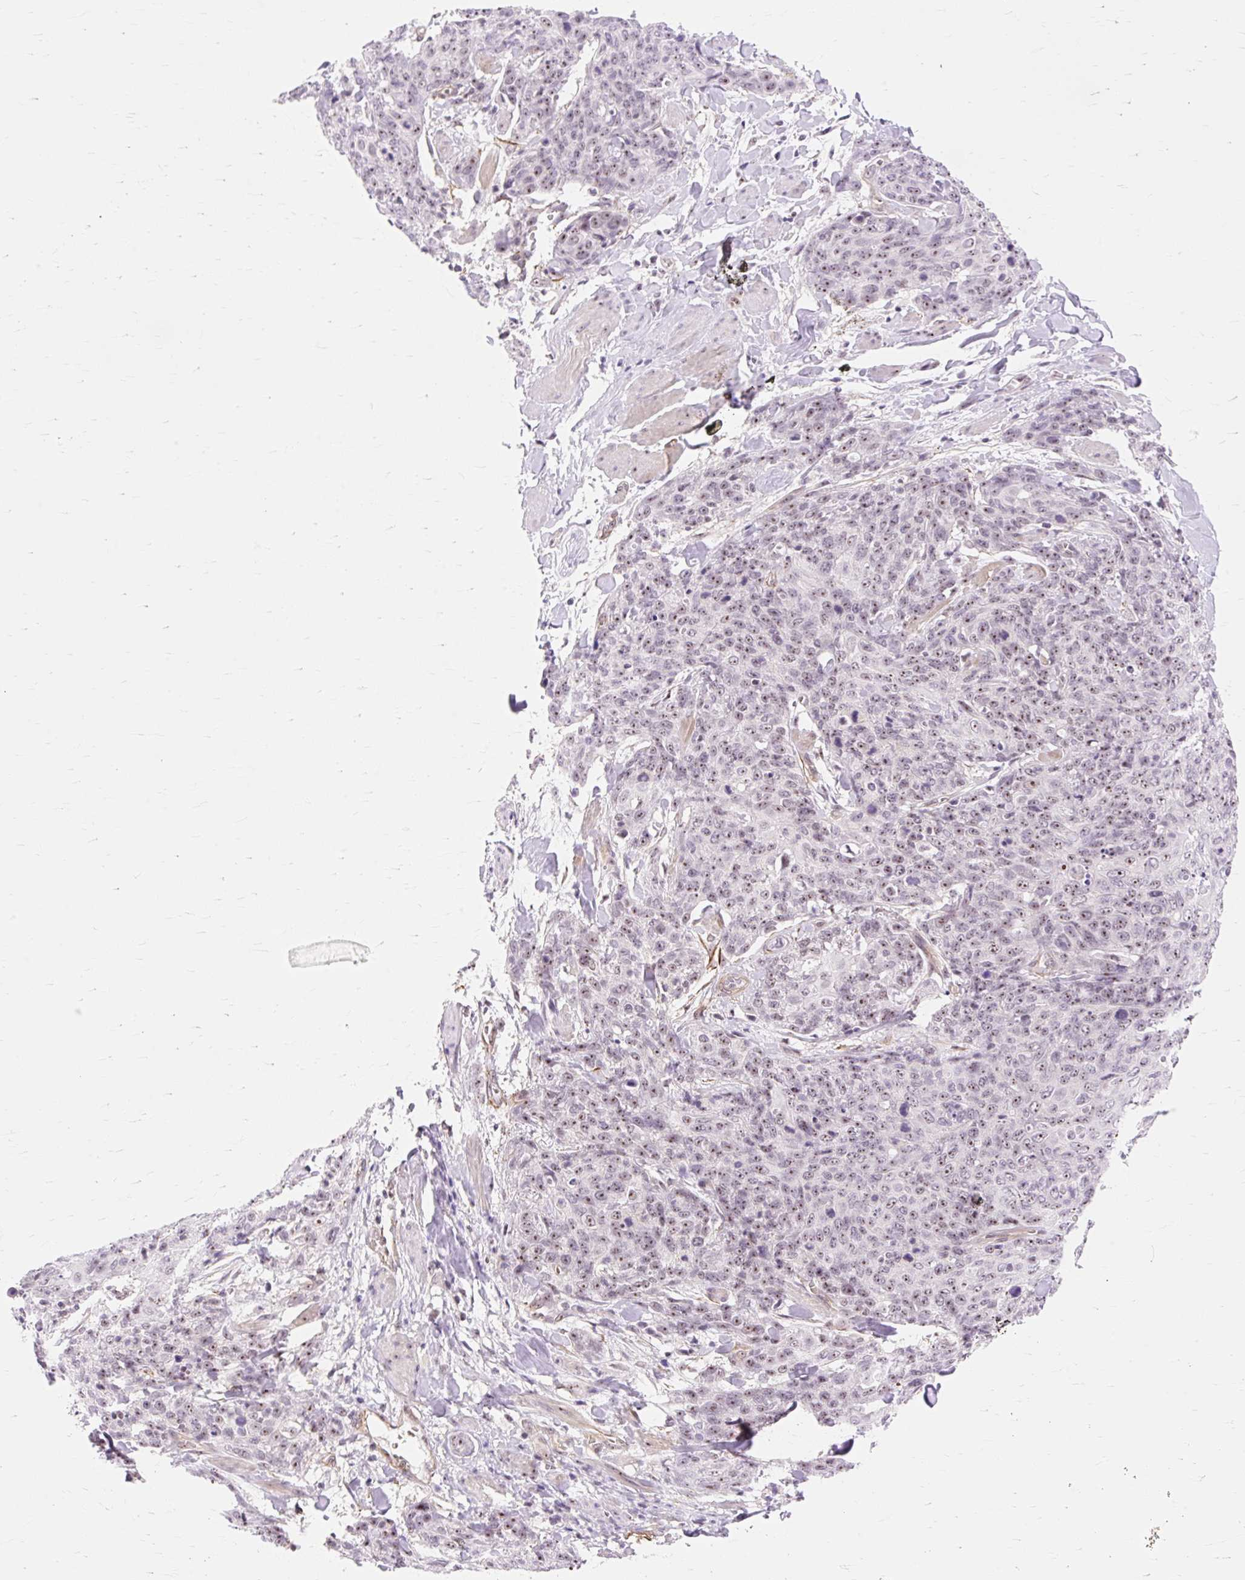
{"staining": {"intensity": "moderate", "quantity": ">75%", "location": "nuclear"}, "tissue": "skin cancer", "cell_type": "Tumor cells", "image_type": "cancer", "snomed": [{"axis": "morphology", "description": "Squamous cell carcinoma, NOS"}, {"axis": "topography", "description": "Skin"}, {"axis": "topography", "description": "Vulva"}], "caption": "DAB (3,3'-diaminobenzidine) immunohistochemical staining of human skin cancer (squamous cell carcinoma) shows moderate nuclear protein expression in about >75% of tumor cells.", "gene": "OBP2A", "patient": {"sex": "female", "age": 85}}